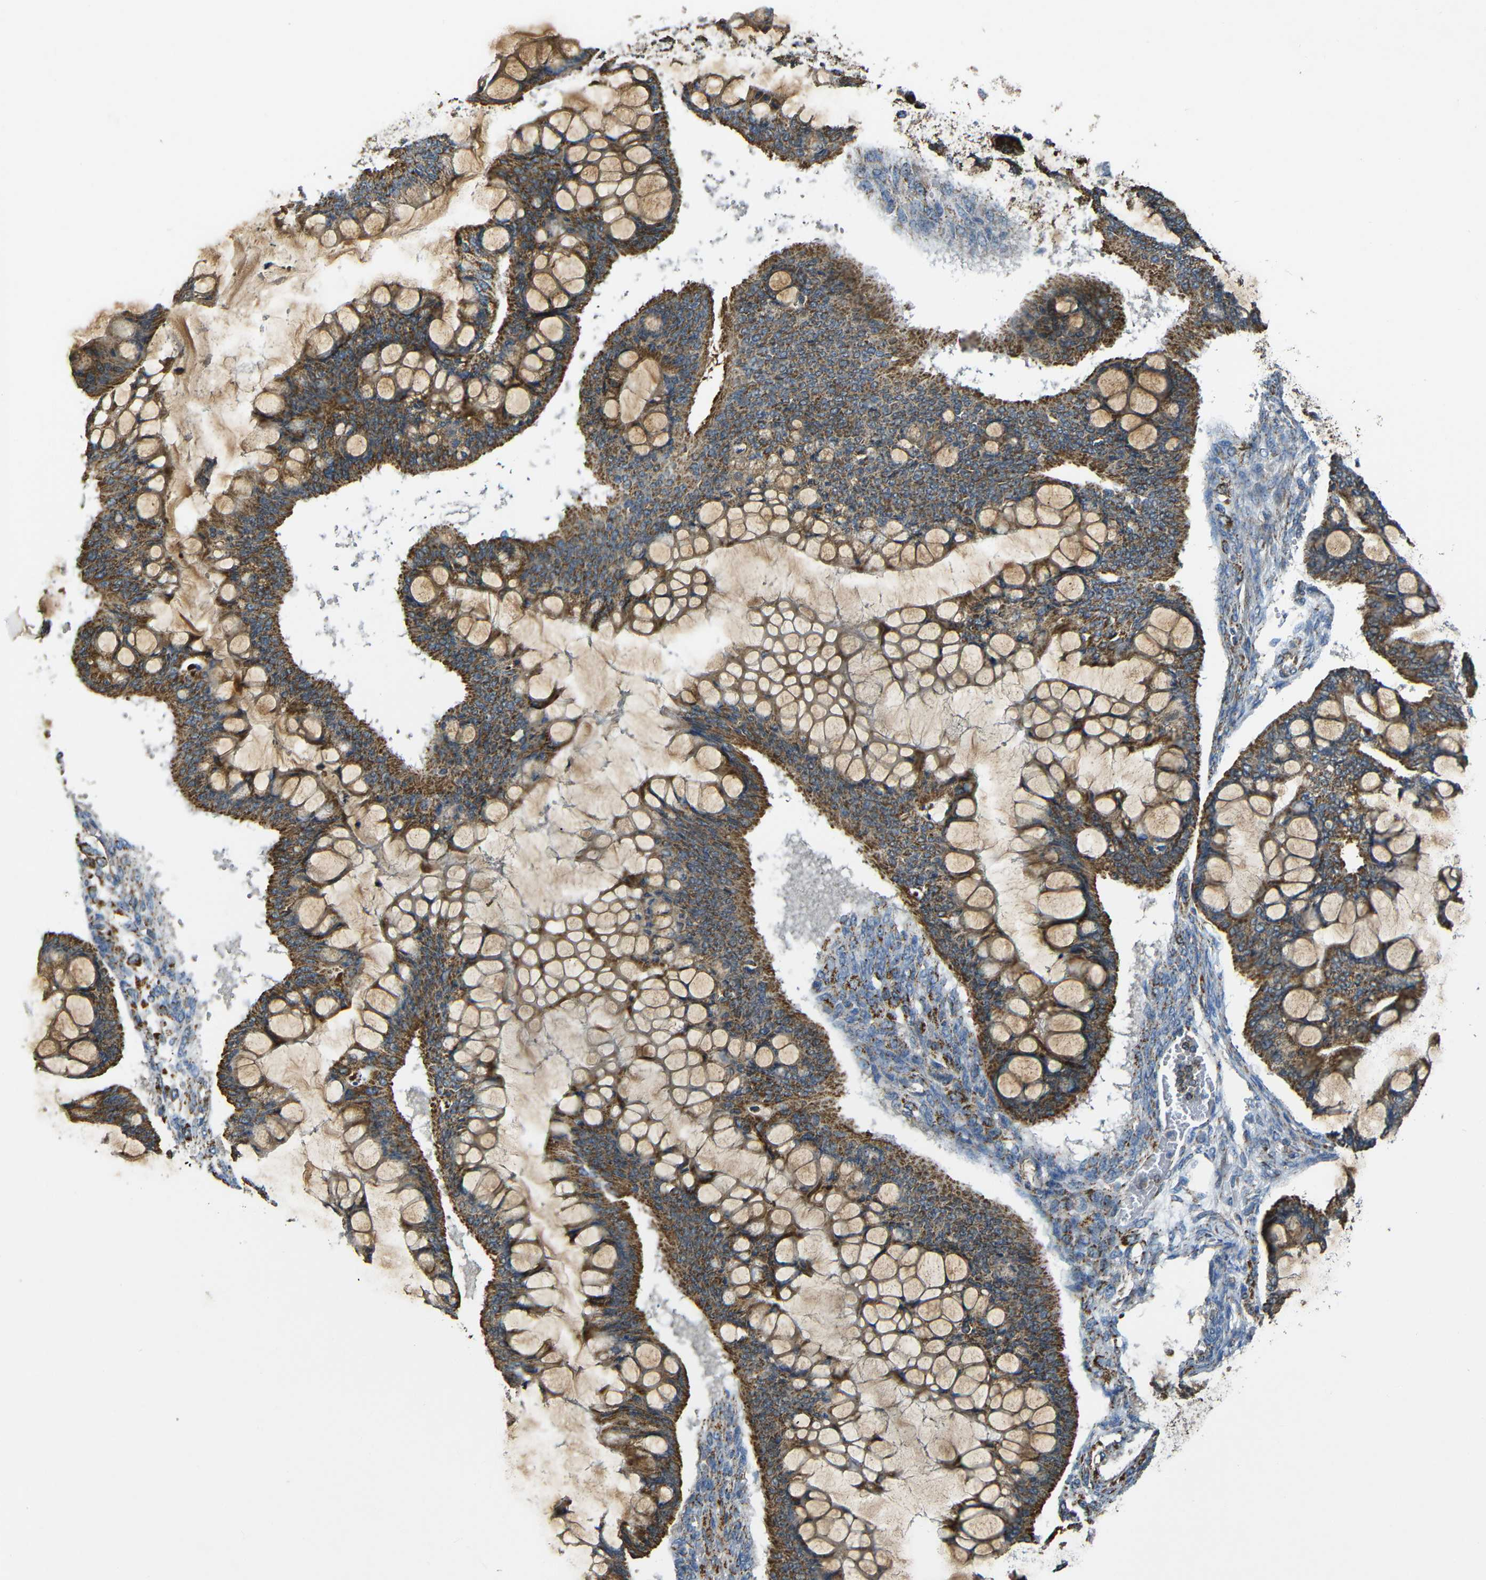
{"staining": {"intensity": "strong", "quantity": ">75%", "location": "cytoplasmic/membranous"}, "tissue": "ovarian cancer", "cell_type": "Tumor cells", "image_type": "cancer", "snomed": [{"axis": "morphology", "description": "Cystadenocarcinoma, mucinous, NOS"}, {"axis": "topography", "description": "Ovary"}], "caption": "Human ovarian cancer stained with a brown dye reveals strong cytoplasmic/membranous positive staining in about >75% of tumor cells.", "gene": "NR3C2", "patient": {"sex": "female", "age": 73}}